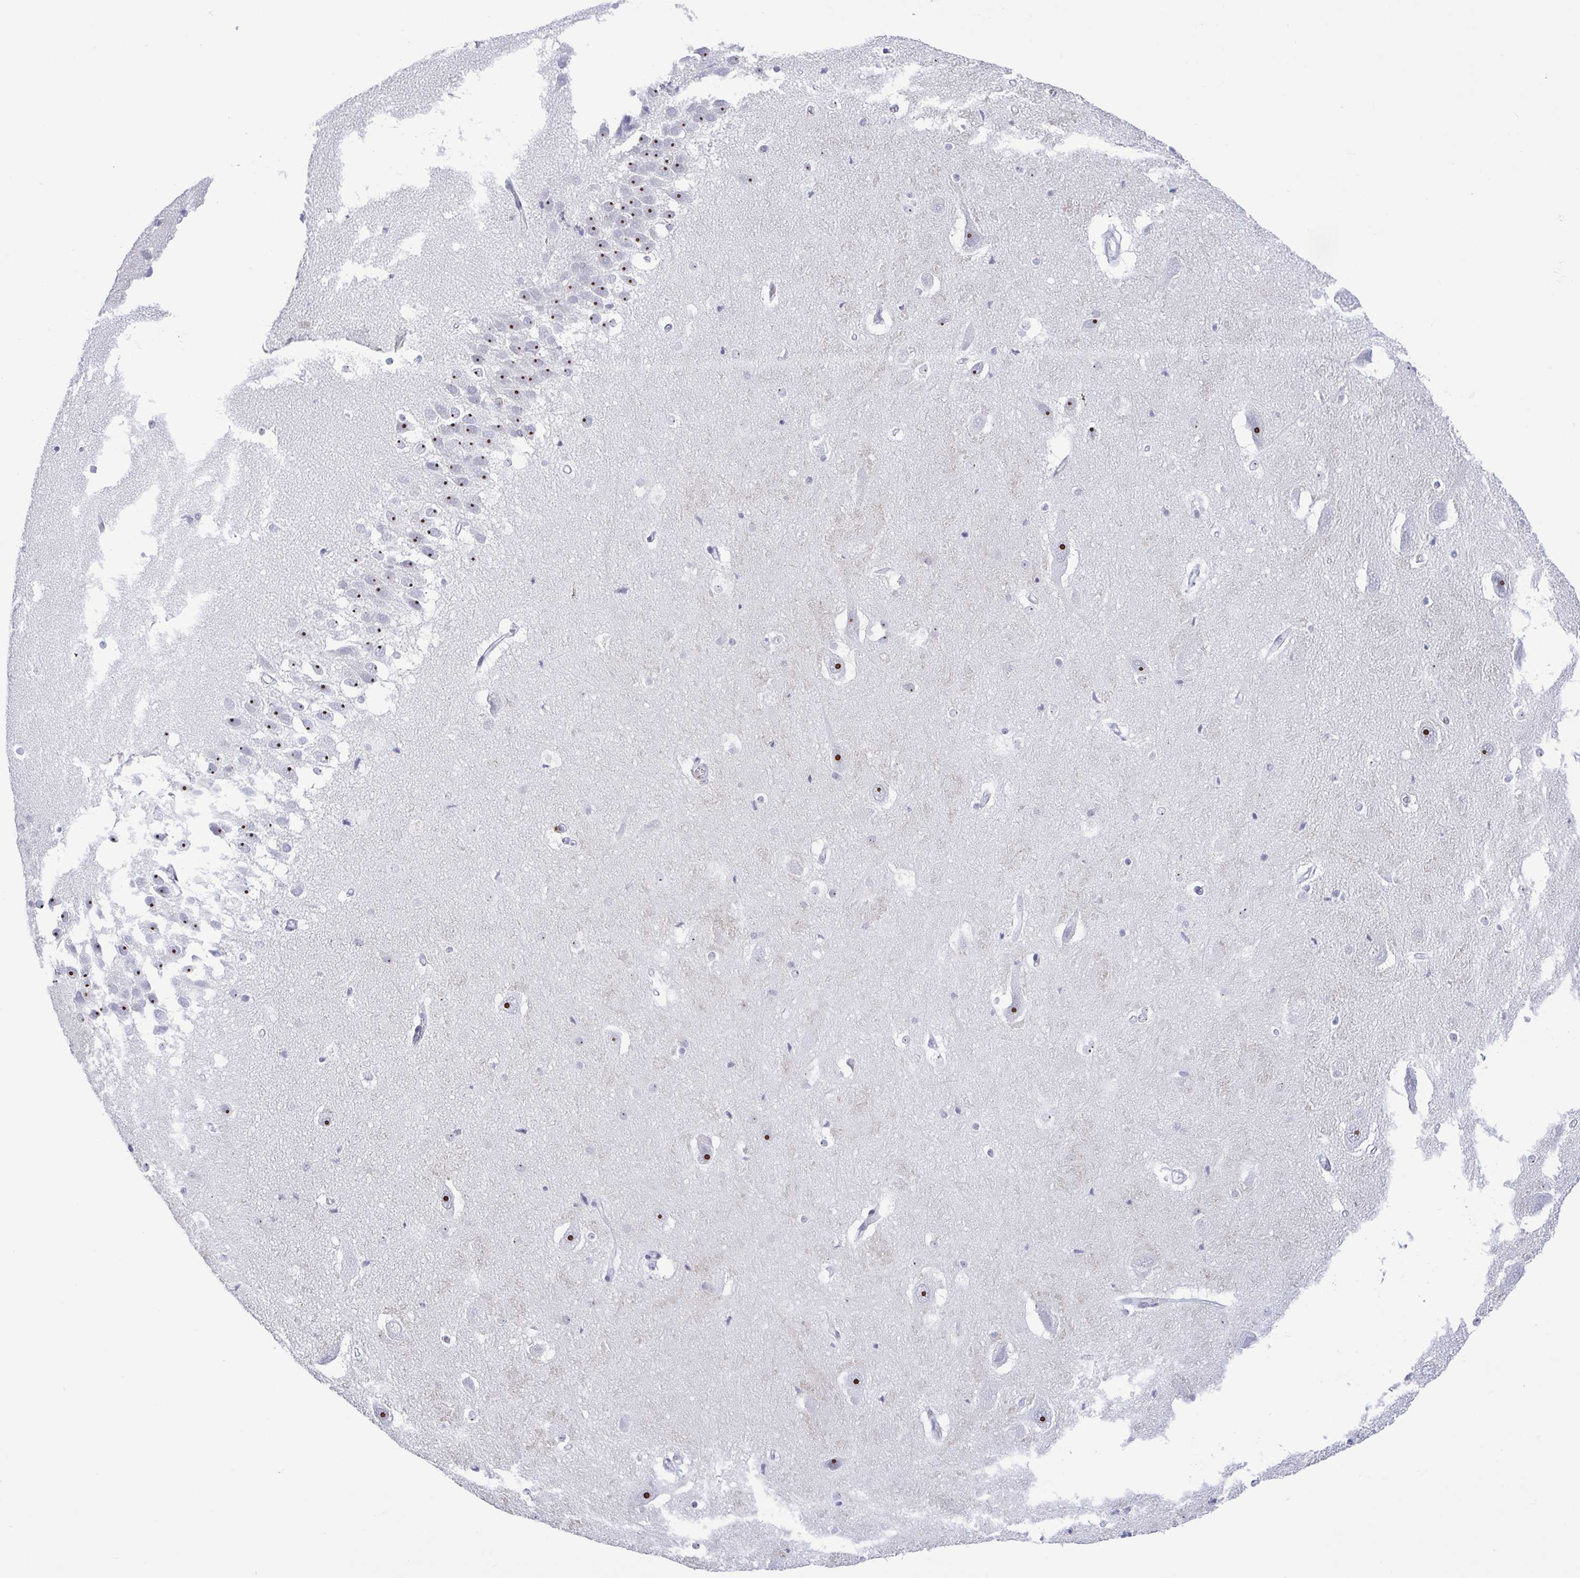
{"staining": {"intensity": "negative", "quantity": "none", "location": "none"}, "tissue": "hippocampus", "cell_type": "Glial cells", "image_type": "normal", "snomed": [{"axis": "morphology", "description": "Normal tissue, NOS"}, {"axis": "topography", "description": "Hippocampus"}], "caption": "DAB (3,3'-diaminobenzidine) immunohistochemical staining of normal human hippocampus demonstrates no significant staining in glial cells. (Brightfield microscopy of DAB immunohistochemistry (IHC) at high magnification).", "gene": "BZW1", "patient": {"sex": "male", "age": 26}}